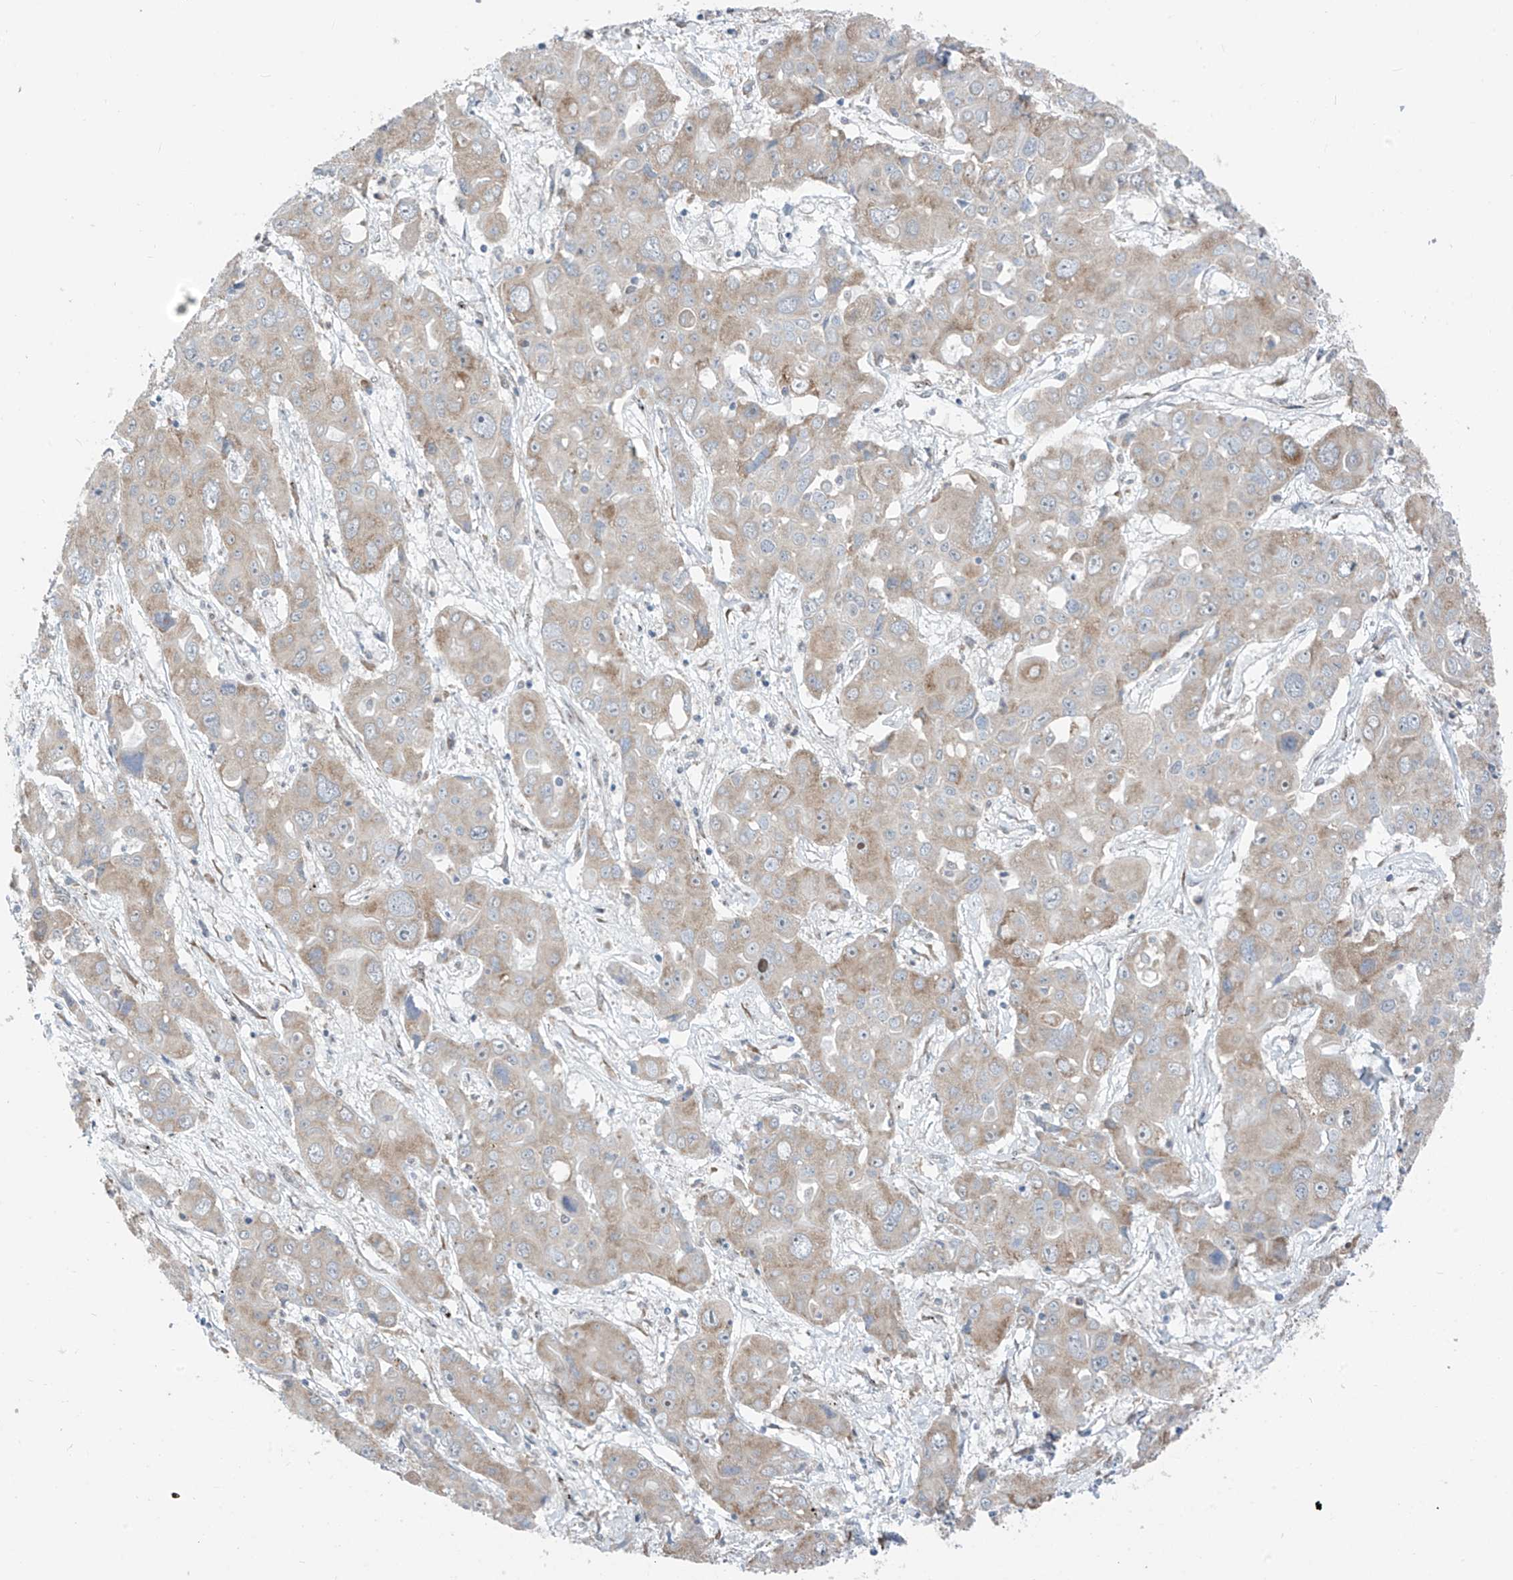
{"staining": {"intensity": "weak", "quantity": "25%-75%", "location": "cytoplasmic/membranous"}, "tissue": "liver cancer", "cell_type": "Tumor cells", "image_type": "cancer", "snomed": [{"axis": "morphology", "description": "Cholangiocarcinoma"}, {"axis": "topography", "description": "Liver"}], "caption": "Immunohistochemical staining of liver cancer shows low levels of weak cytoplasmic/membranous protein staining in about 25%-75% of tumor cells. (DAB (3,3'-diaminobenzidine) = brown stain, brightfield microscopy at high magnification).", "gene": "RPL4", "patient": {"sex": "male", "age": 67}}